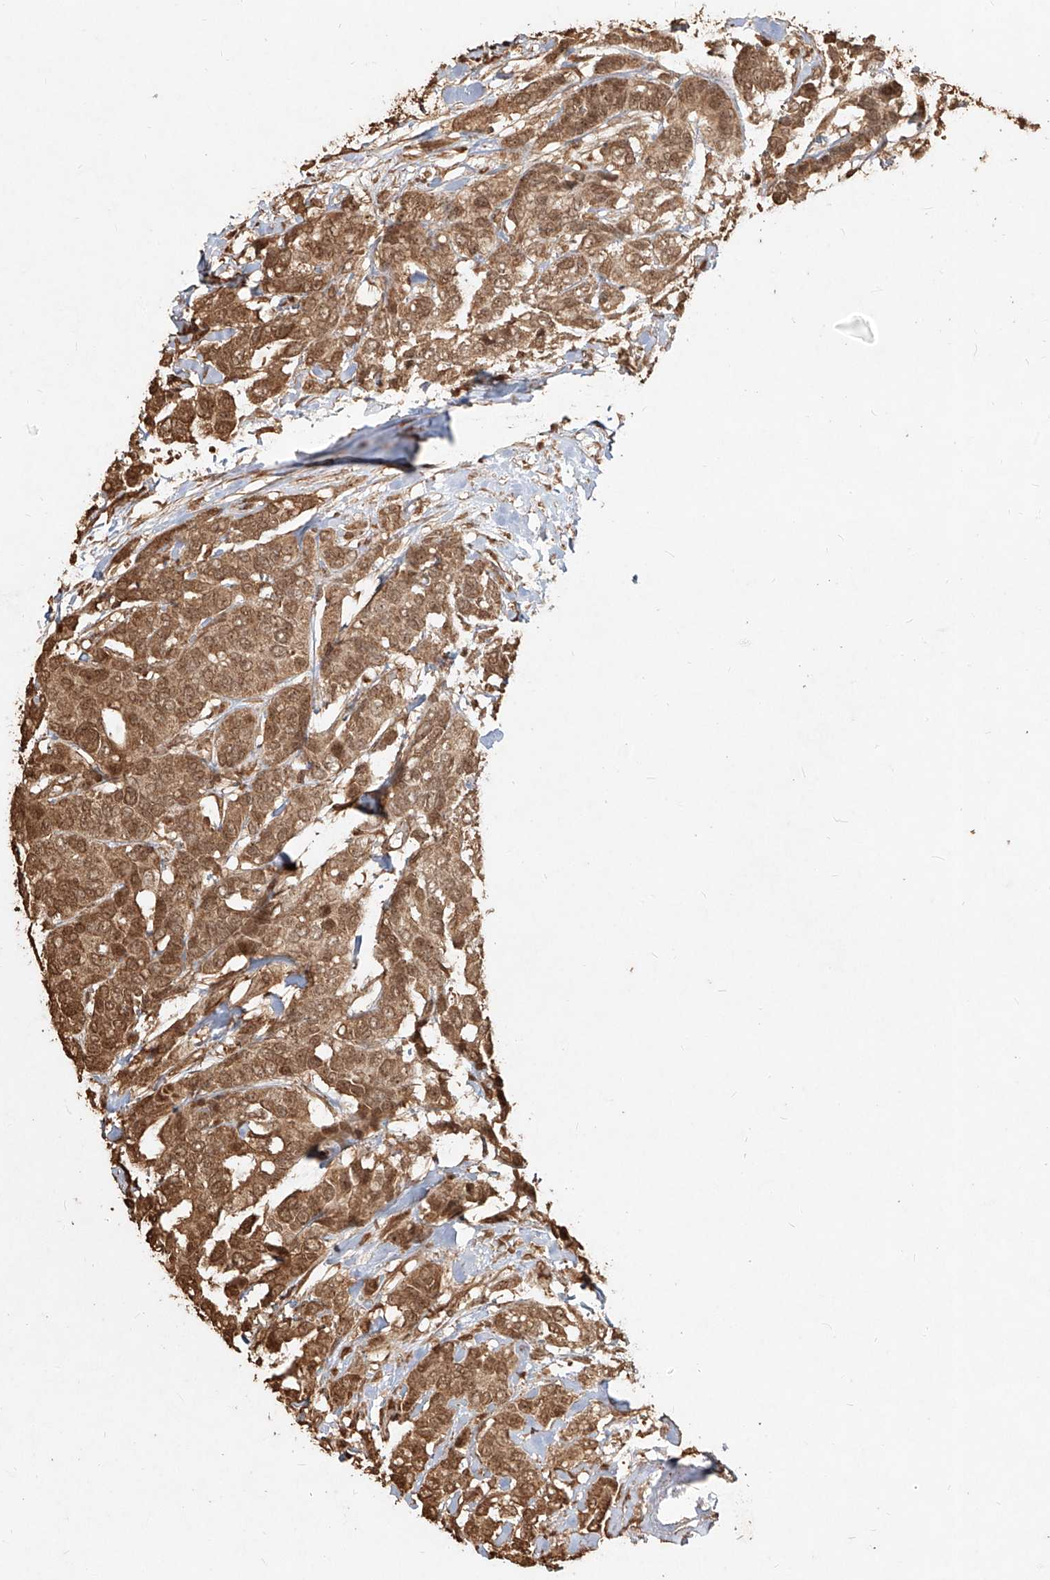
{"staining": {"intensity": "moderate", "quantity": ">75%", "location": "cytoplasmic/membranous,nuclear"}, "tissue": "breast cancer", "cell_type": "Tumor cells", "image_type": "cancer", "snomed": [{"axis": "morphology", "description": "Duct carcinoma"}, {"axis": "topography", "description": "Breast"}], "caption": "Protein expression analysis of invasive ductal carcinoma (breast) shows moderate cytoplasmic/membranous and nuclear staining in approximately >75% of tumor cells. (IHC, brightfield microscopy, high magnification).", "gene": "UBE2K", "patient": {"sex": "female", "age": 87}}